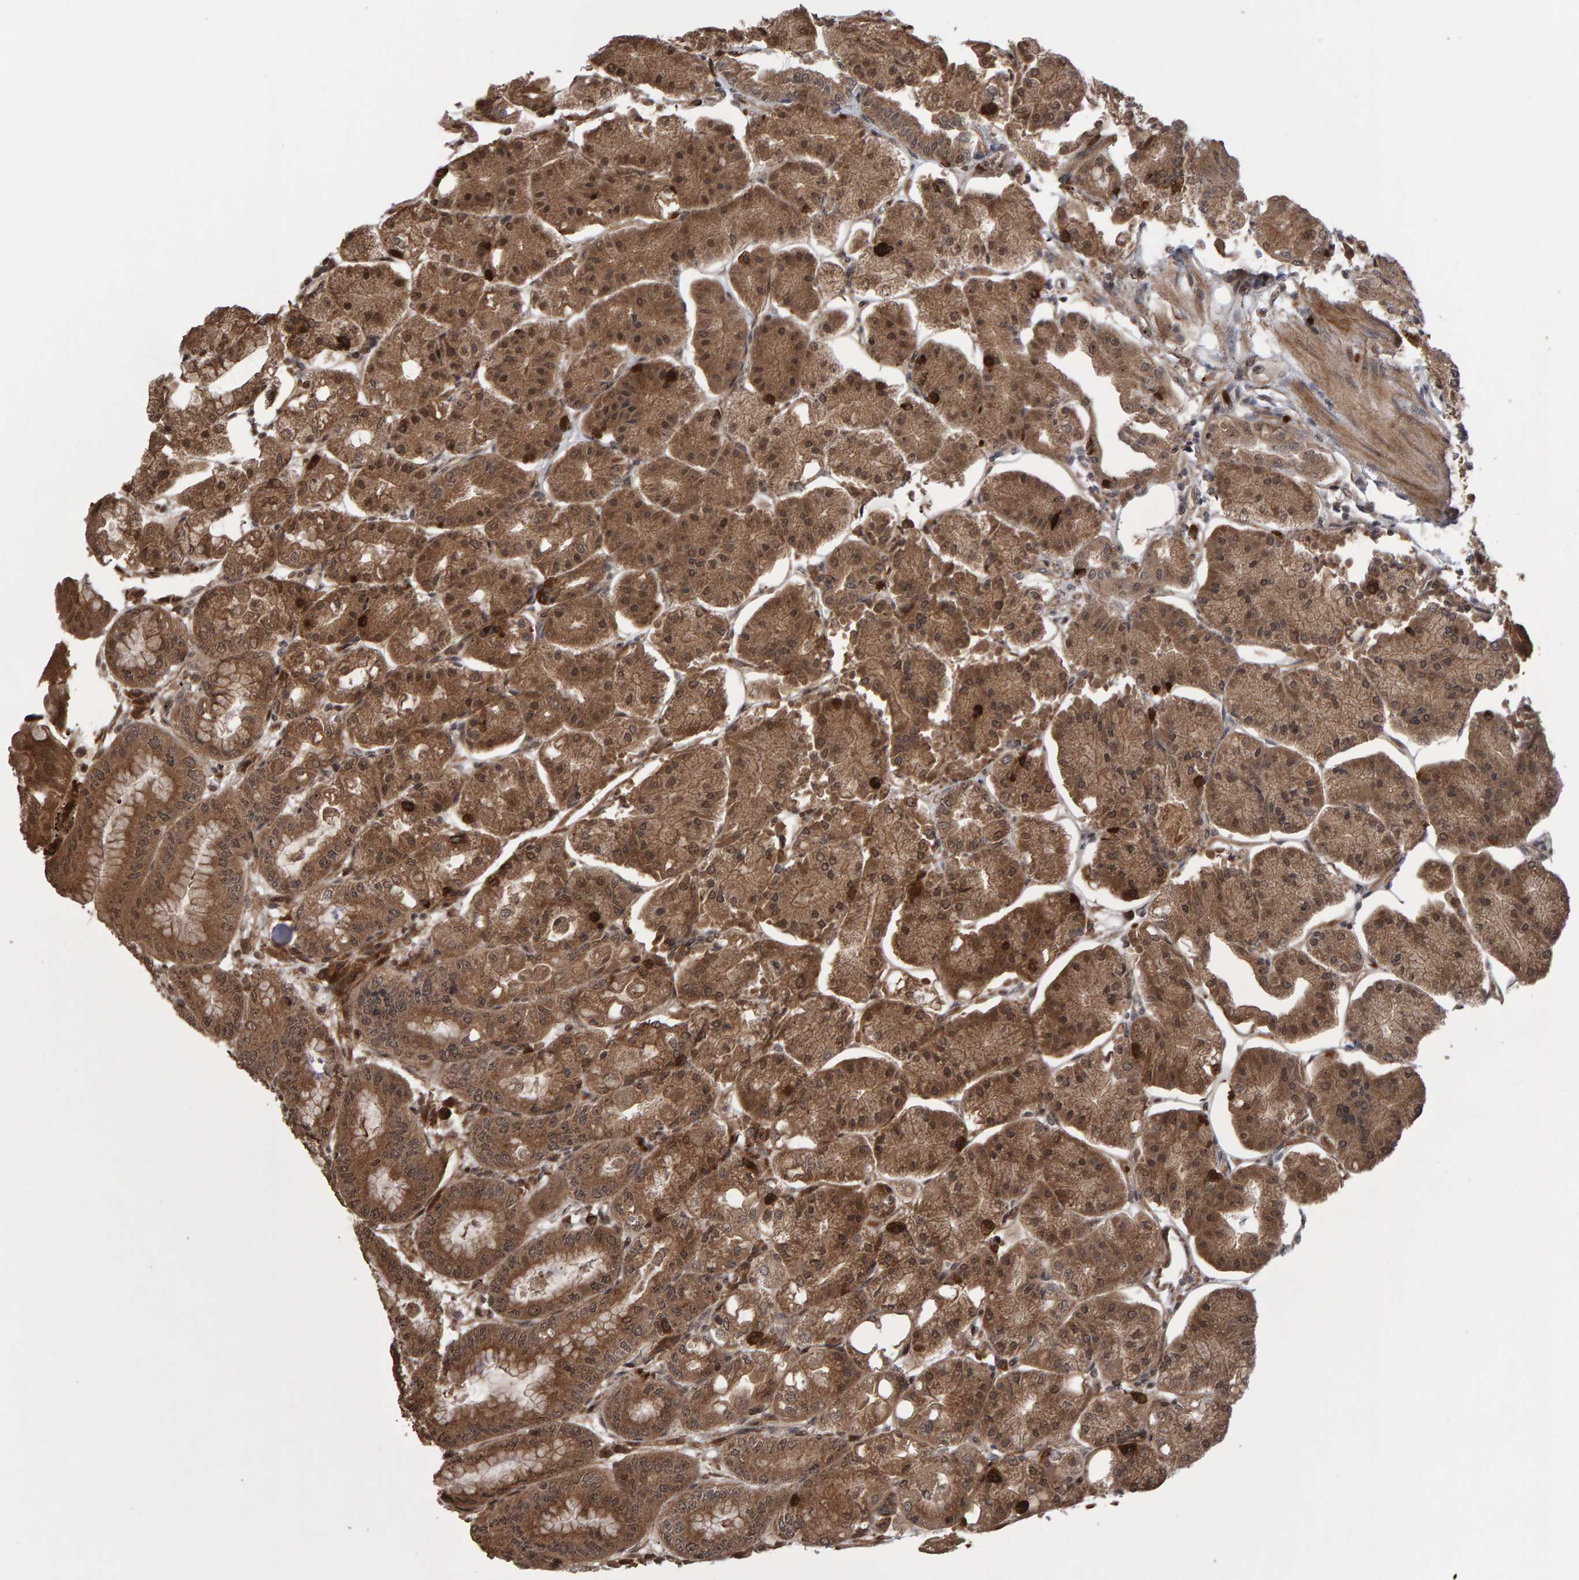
{"staining": {"intensity": "moderate", "quantity": ">75%", "location": "cytoplasmic/membranous,nuclear"}, "tissue": "stomach", "cell_type": "Glandular cells", "image_type": "normal", "snomed": [{"axis": "morphology", "description": "Normal tissue, NOS"}, {"axis": "topography", "description": "Stomach, lower"}], "caption": "The immunohistochemical stain shows moderate cytoplasmic/membranous,nuclear expression in glandular cells of unremarkable stomach.", "gene": "PECR", "patient": {"sex": "male", "age": 71}}